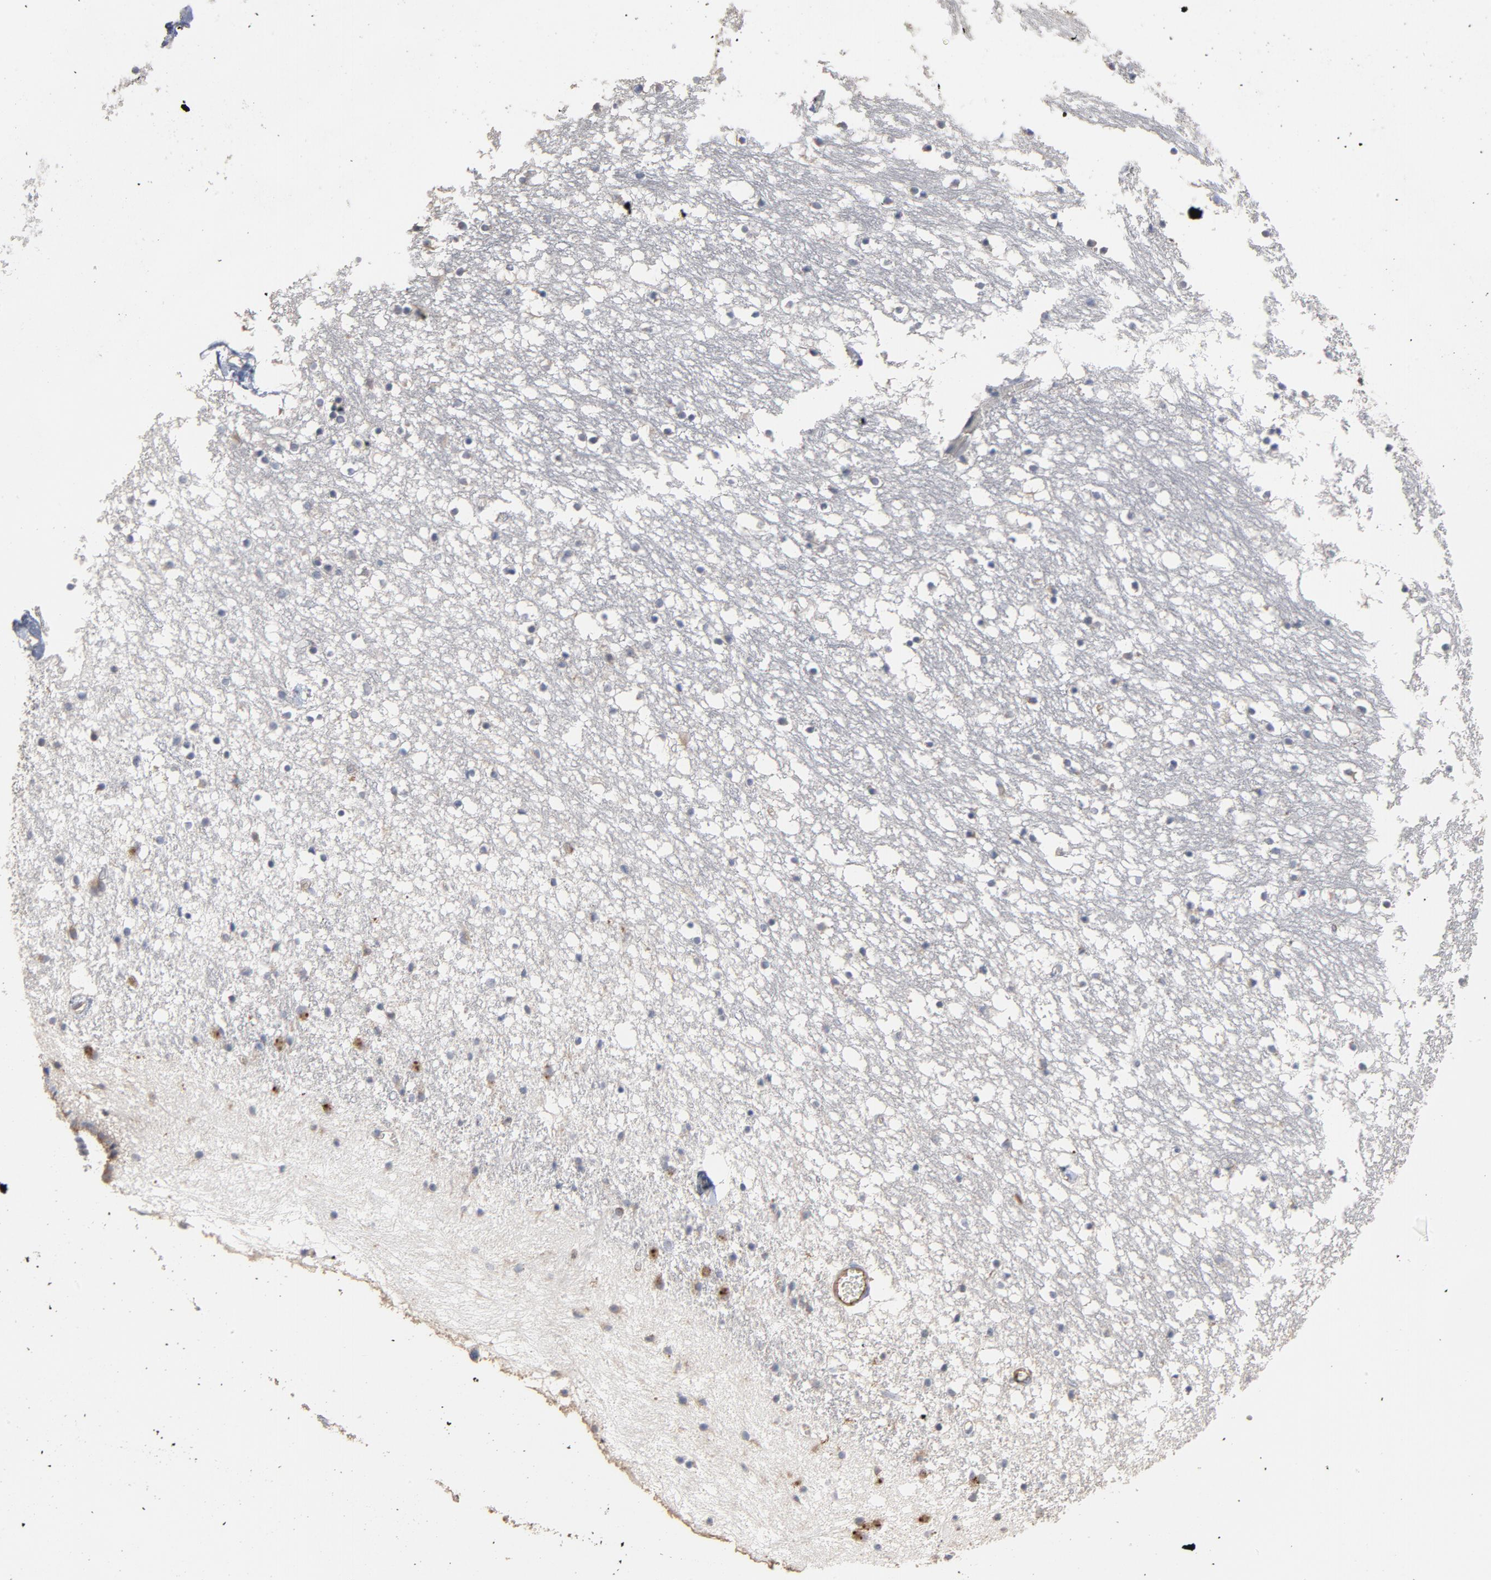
{"staining": {"intensity": "negative", "quantity": "none", "location": "none"}, "tissue": "caudate", "cell_type": "Glial cells", "image_type": "normal", "snomed": [{"axis": "morphology", "description": "Normal tissue, NOS"}, {"axis": "topography", "description": "Lateral ventricle wall"}], "caption": "This image is of benign caudate stained with immunohistochemistry to label a protein in brown with the nuclei are counter-stained blue. There is no positivity in glial cells.", "gene": "OXA1L", "patient": {"sex": "male", "age": 45}}